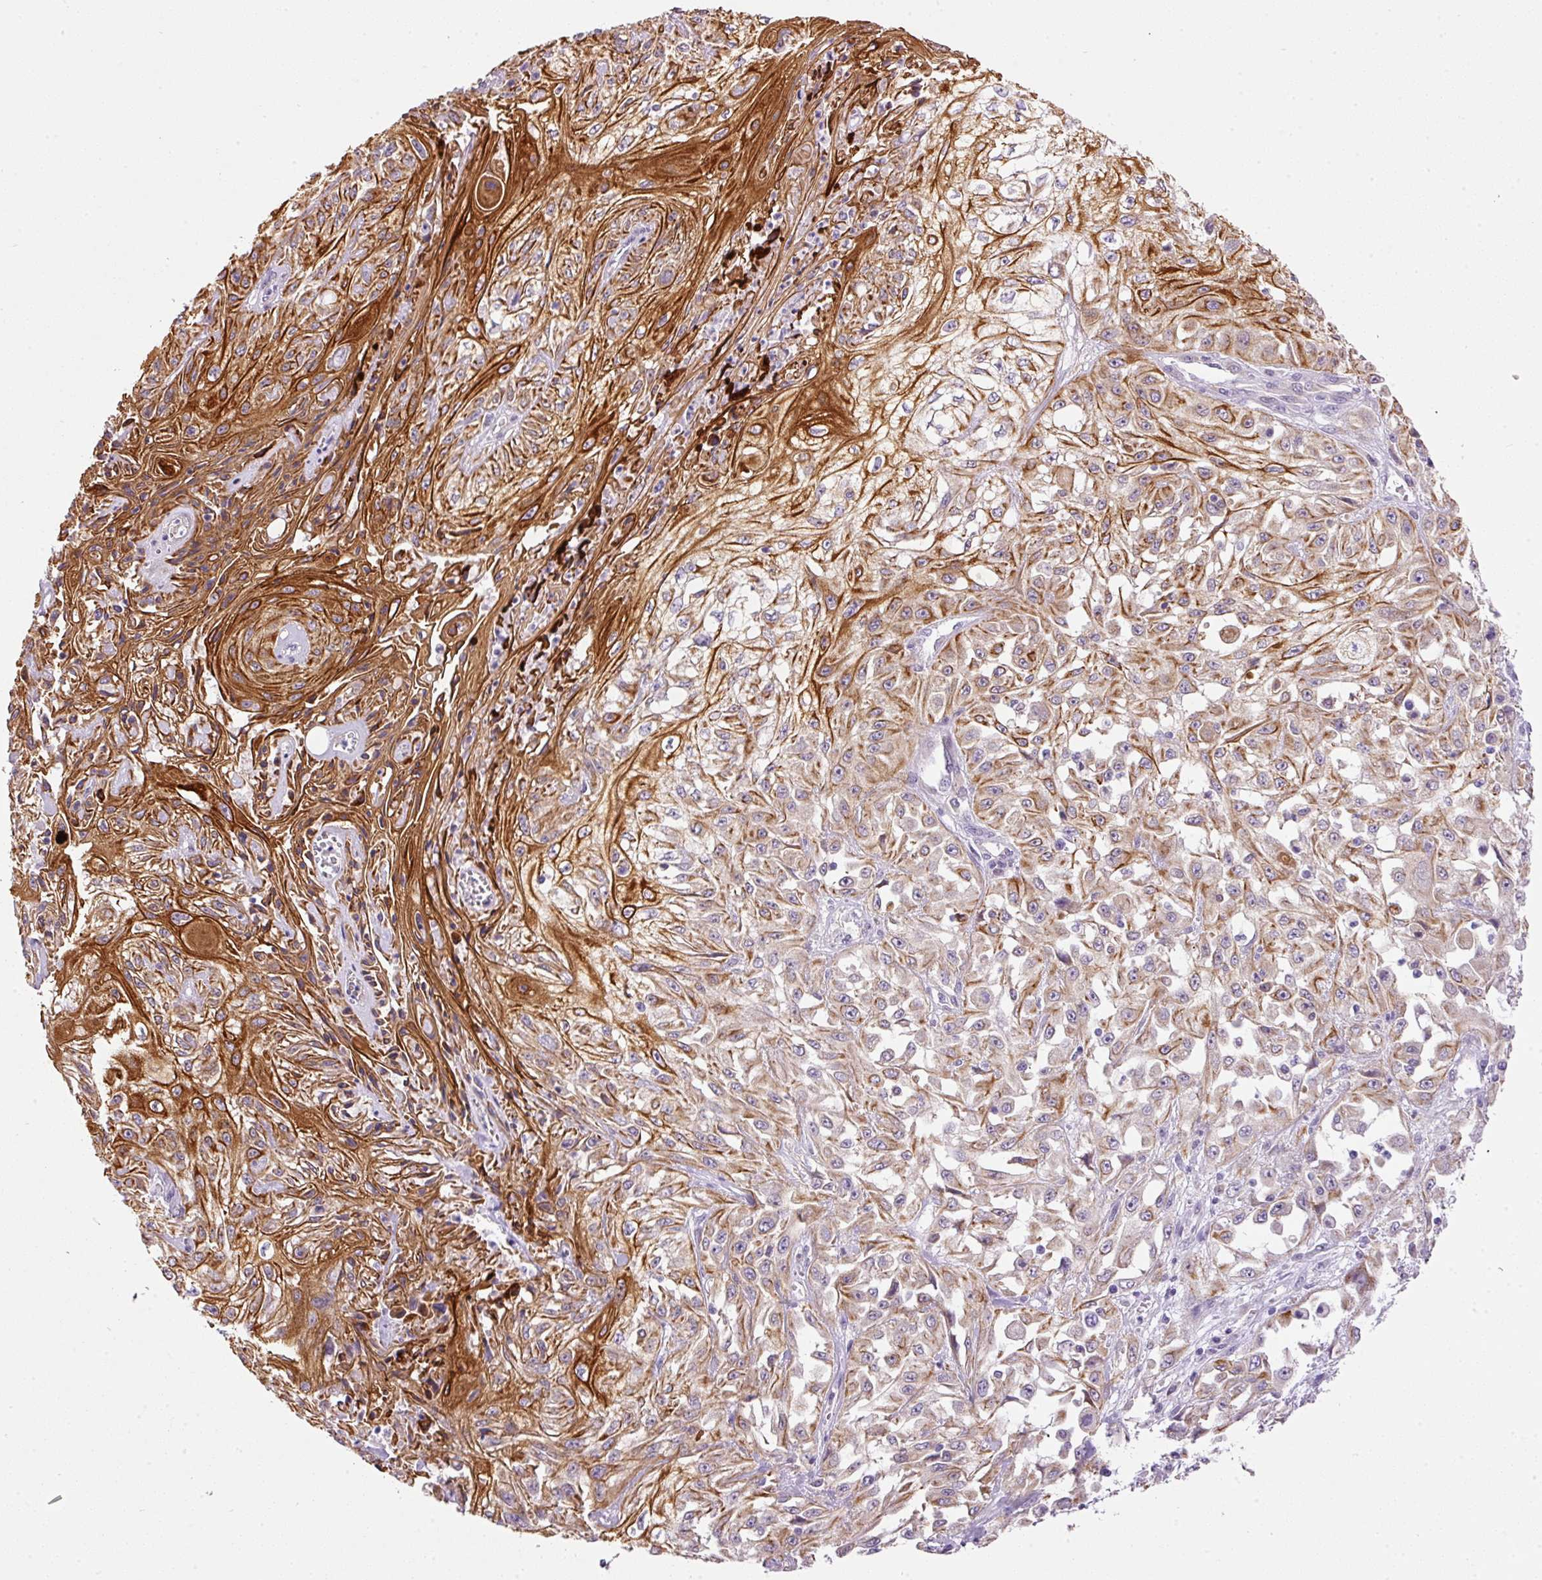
{"staining": {"intensity": "strong", "quantity": "25%-75%", "location": "cytoplasmic/membranous"}, "tissue": "skin cancer", "cell_type": "Tumor cells", "image_type": "cancer", "snomed": [{"axis": "morphology", "description": "Squamous cell carcinoma, NOS"}, {"axis": "morphology", "description": "Squamous cell carcinoma, metastatic, NOS"}, {"axis": "topography", "description": "Skin"}, {"axis": "topography", "description": "Lymph node"}], "caption": "Protein staining of skin cancer tissue exhibits strong cytoplasmic/membranous staining in approximately 25%-75% of tumor cells.", "gene": "SRC", "patient": {"sex": "male", "age": 75}}